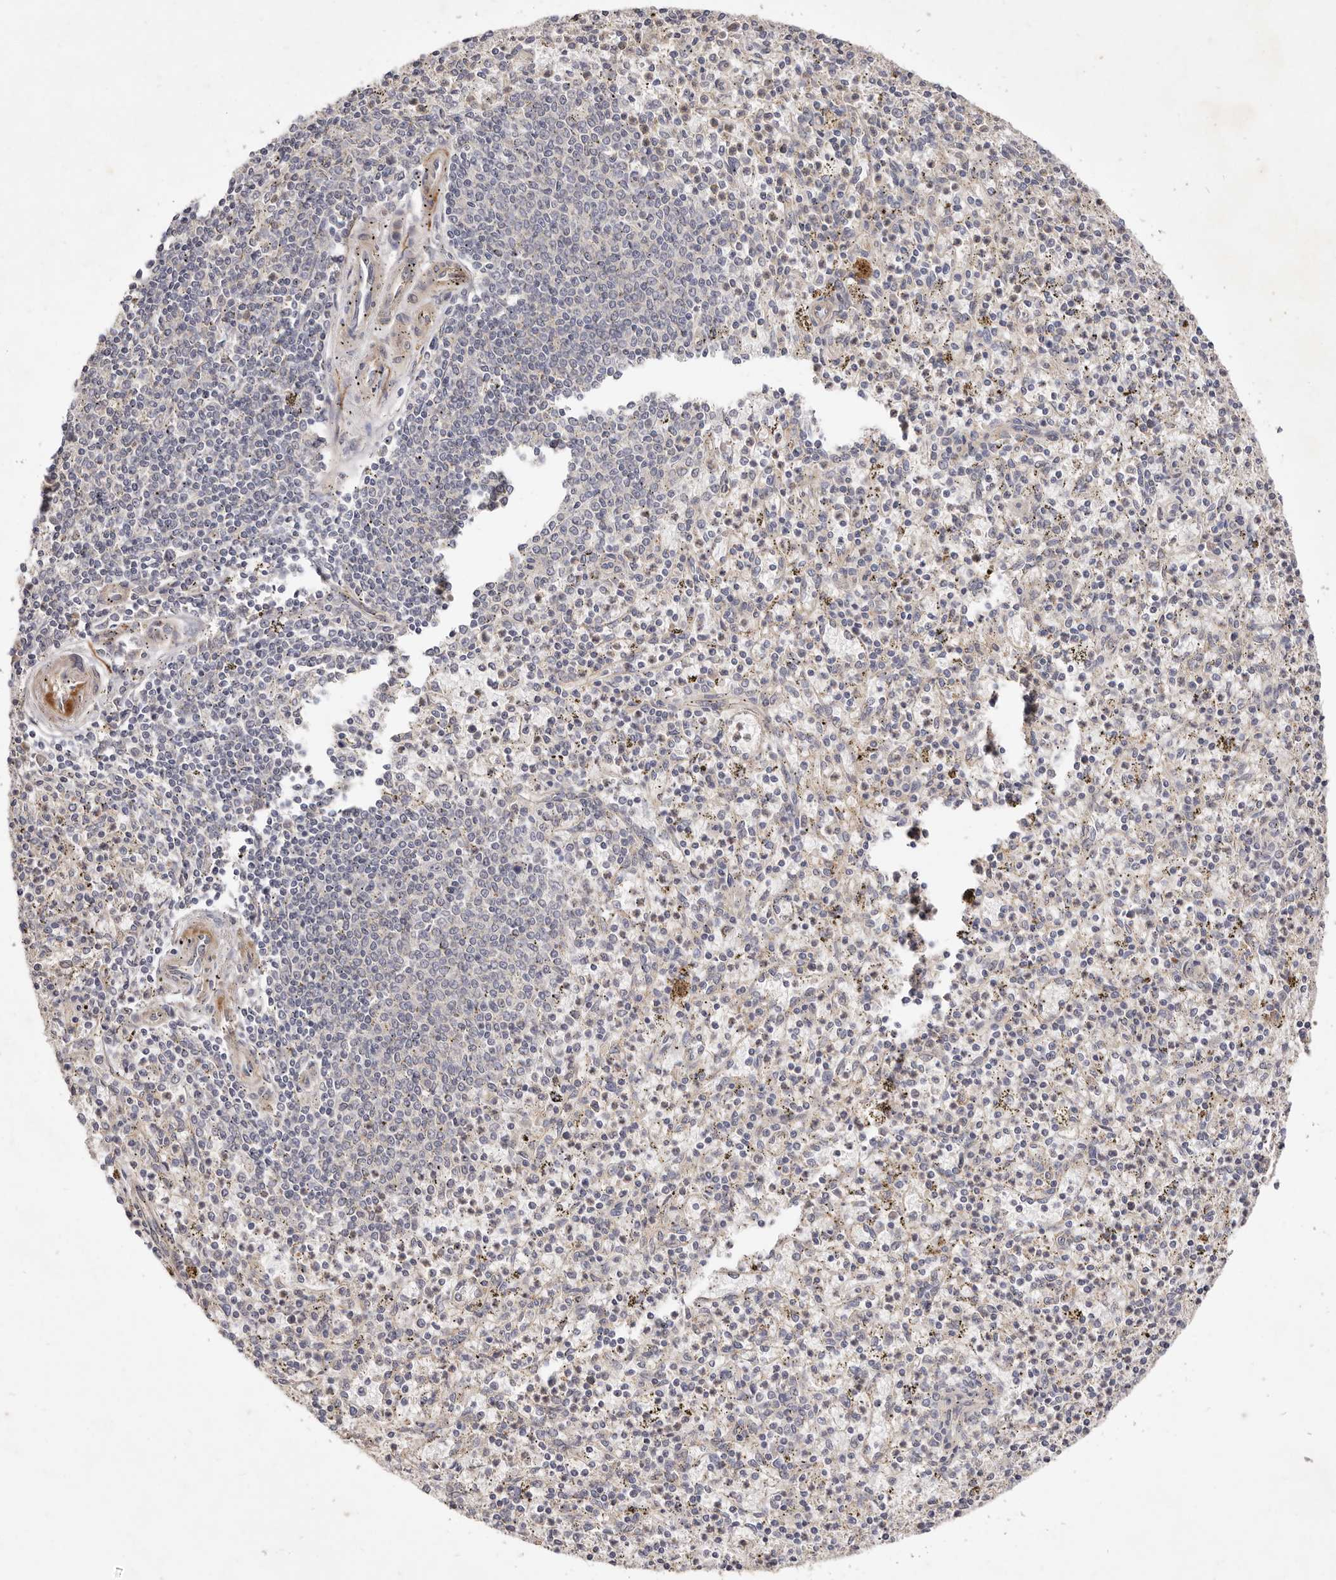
{"staining": {"intensity": "negative", "quantity": "none", "location": "none"}, "tissue": "spleen", "cell_type": "Cells in red pulp", "image_type": "normal", "snomed": [{"axis": "morphology", "description": "Normal tissue, NOS"}, {"axis": "topography", "description": "Spleen"}], "caption": "An IHC image of benign spleen is shown. There is no staining in cells in red pulp of spleen.", "gene": "ADAMTS9", "patient": {"sex": "male", "age": 72}}